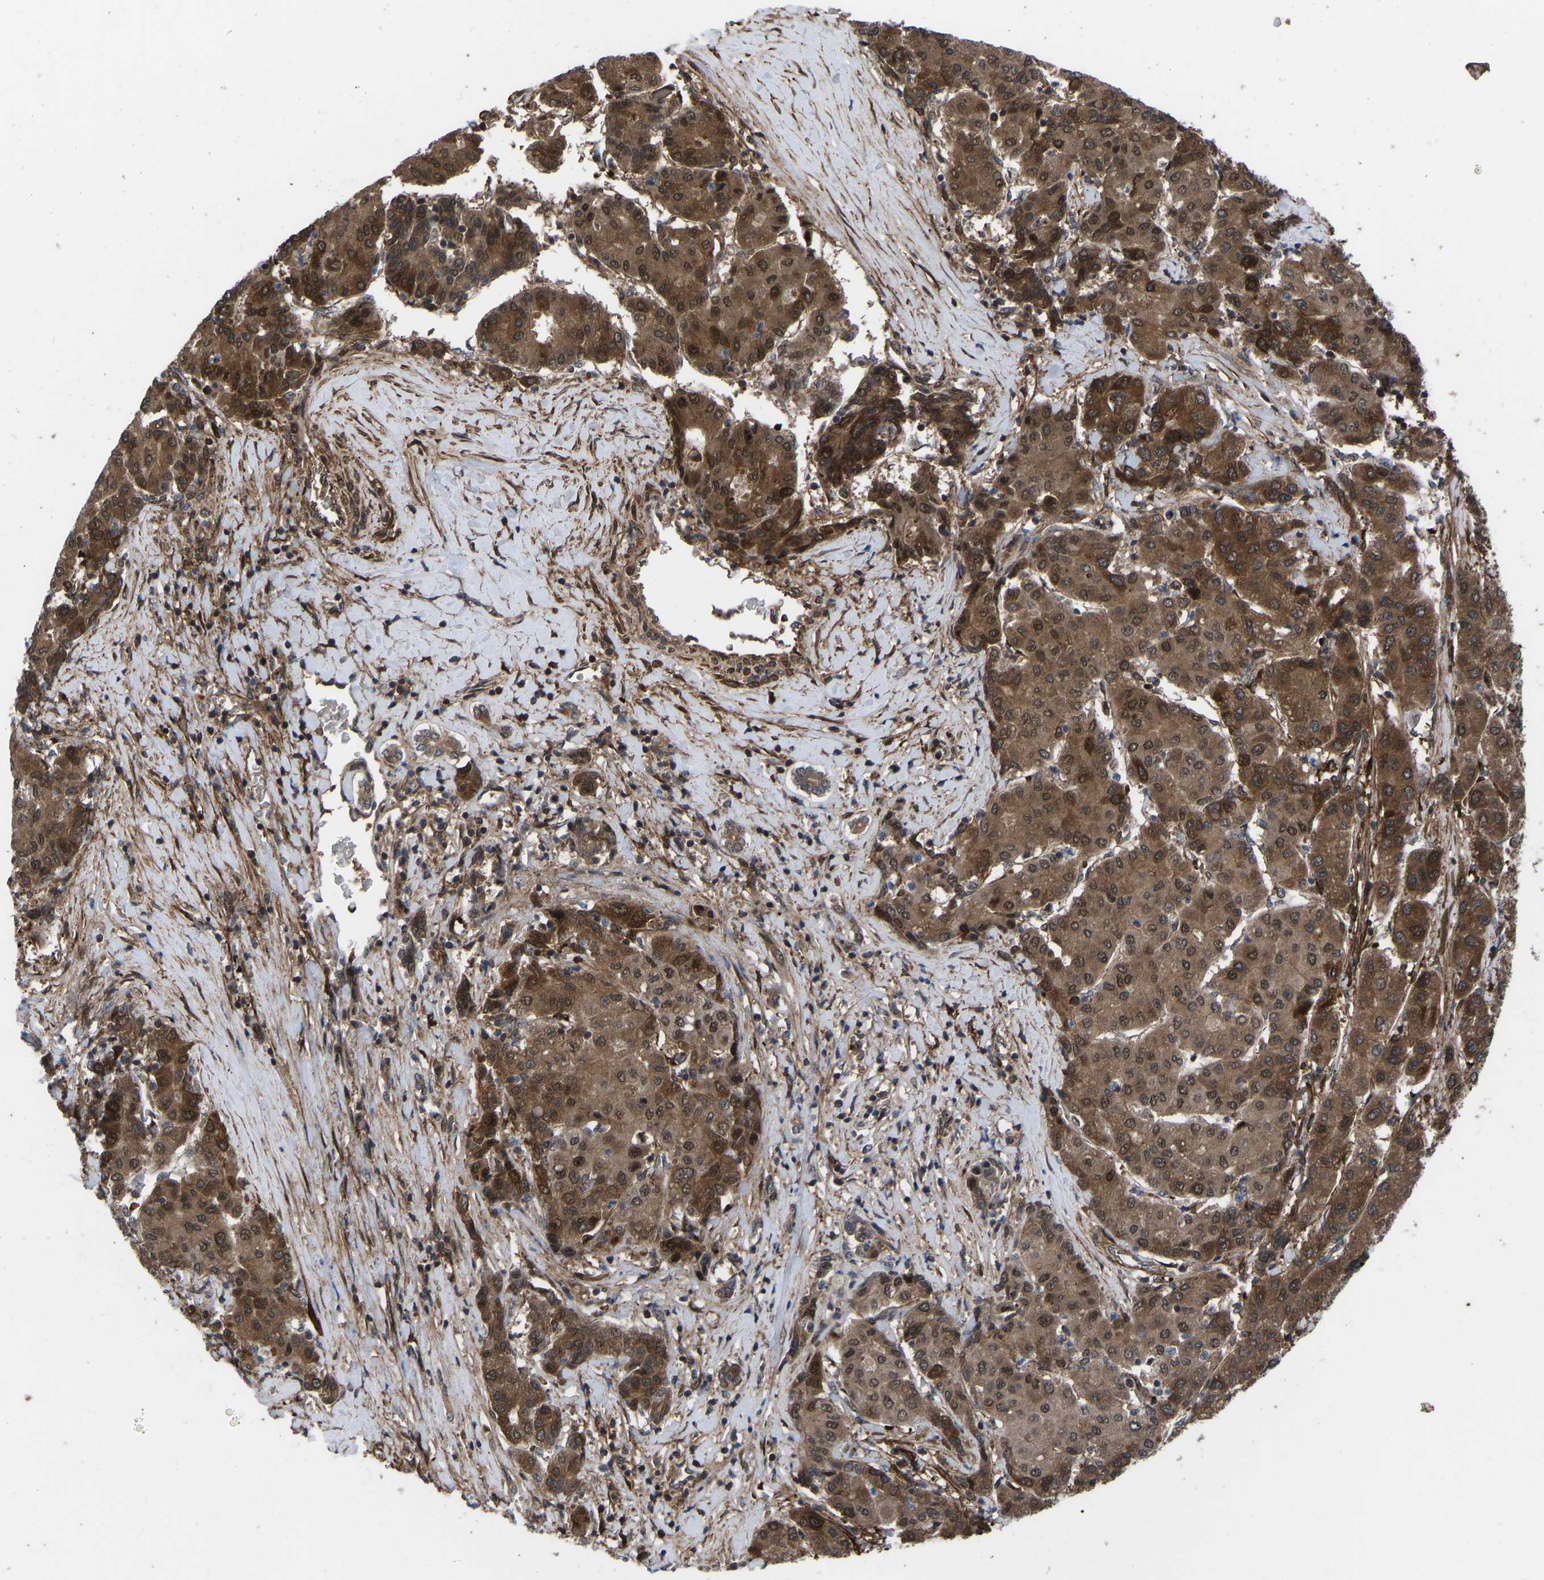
{"staining": {"intensity": "strong", "quantity": ">75%", "location": "cytoplasmic/membranous,nuclear"}, "tissue": "liver cancer", "cell_type": "Tumor cells", "image_type": "cancer", "snomed": [{"axis": "morphology", "description": "Carcinoma, Hepatocellular, NOS"}, {"axis": "topography", "description": "Liver"}], "caption": "Immunohistochemistry of human liver cancer (hepatocellular carcinoma) reveals high levels of strong cytoplasmic/membranous and nuclear expression in approximately >75% of tumor cells.", "gene": "CYP7B1", "patient": {"sex": "male", "age": 65}}